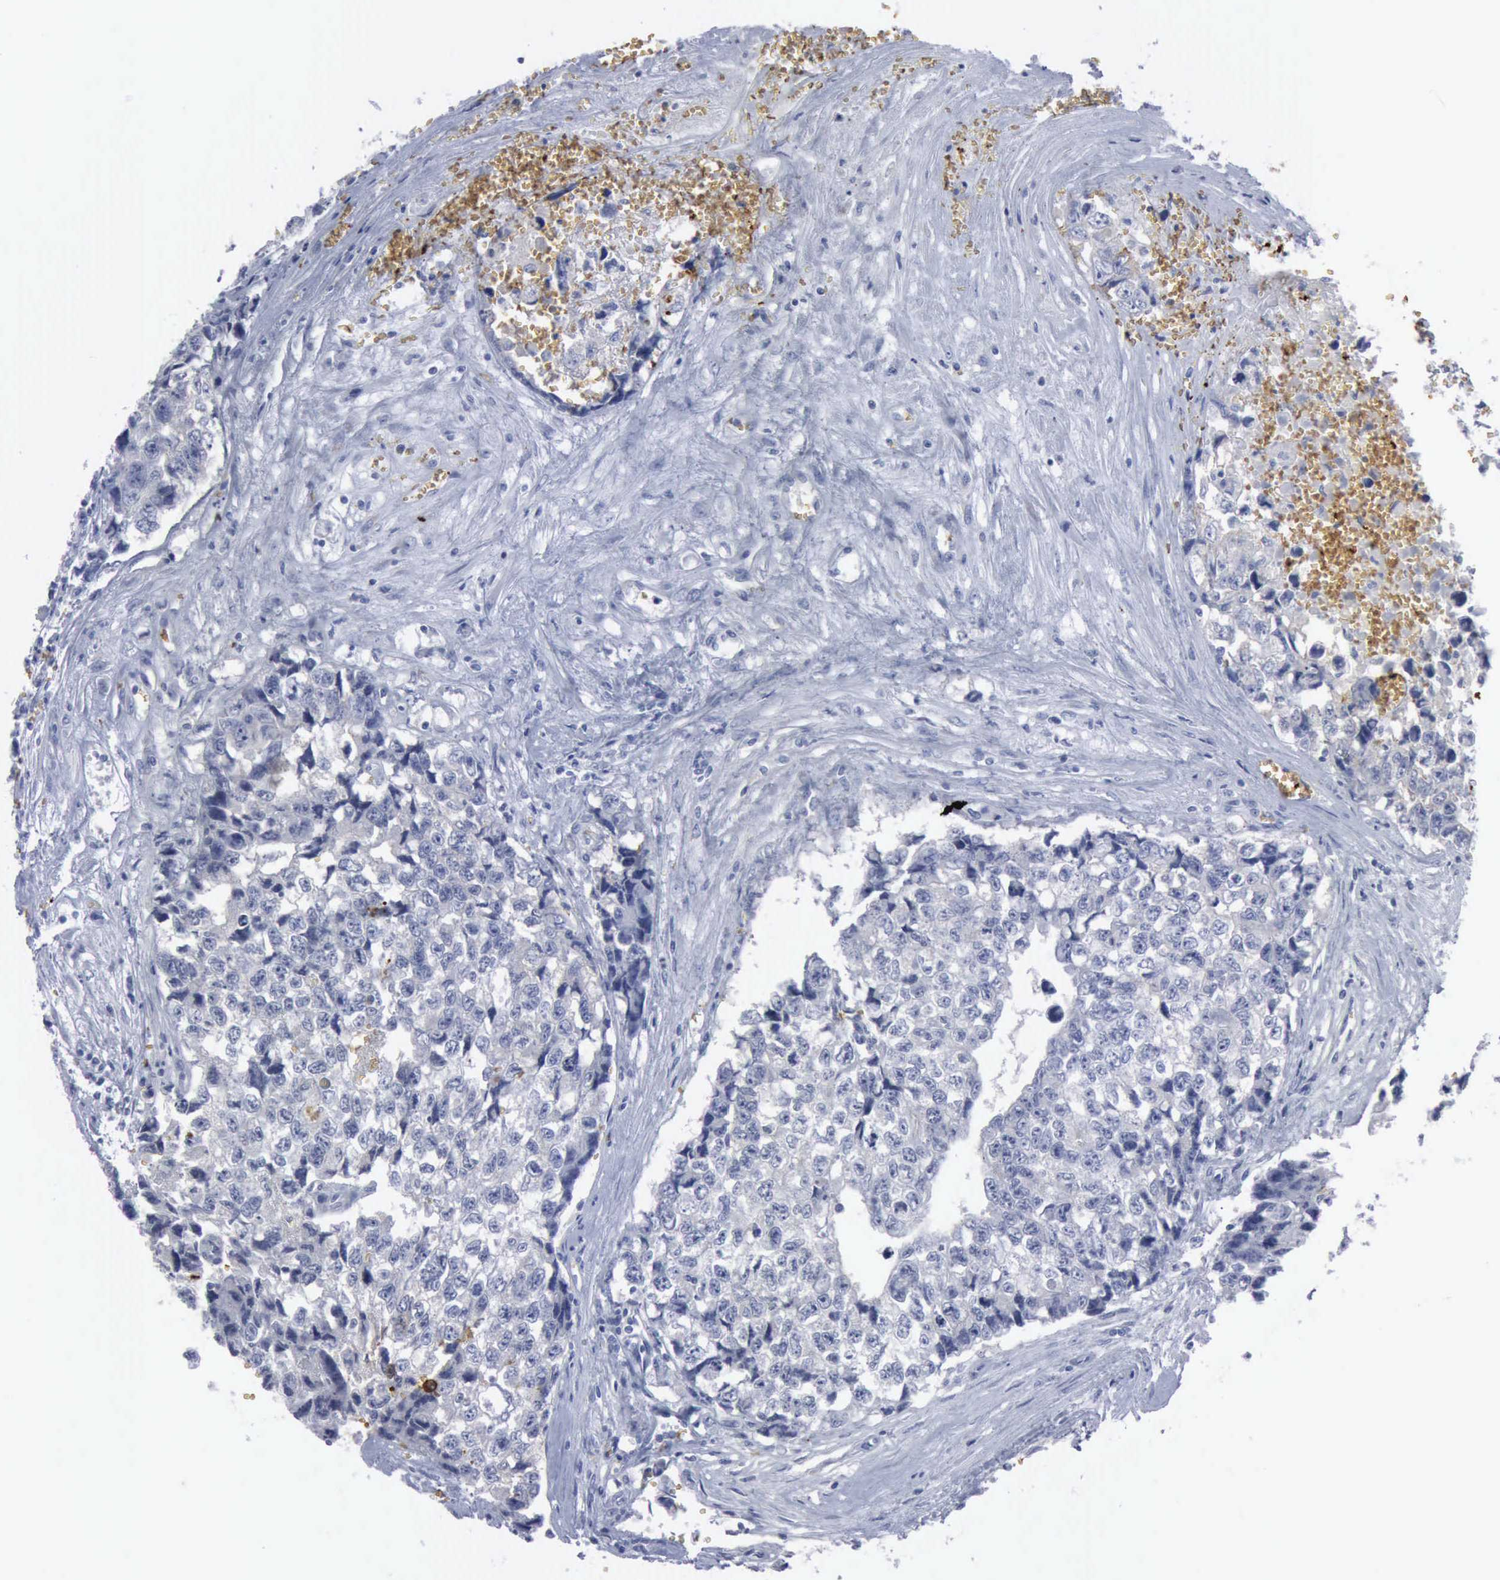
{"staining": {"intensity": "negative", "quantity": "none", "location": "none"}, "tissue": "testis cancer", "cell_type": "Tumor cells", "image_type": "cancer", "snomed": [{"axis": "morphology", "description": "Carcinoma, Embryonal, NOS"}, {"axis": "topography", "description": "Testis"}], "caption": "Immunohistochemical staining of testis cancer exhibits no significant staining in tumor cells.", "gene": "TGFB1", "patient": {"sex": "male", "age": 31}}